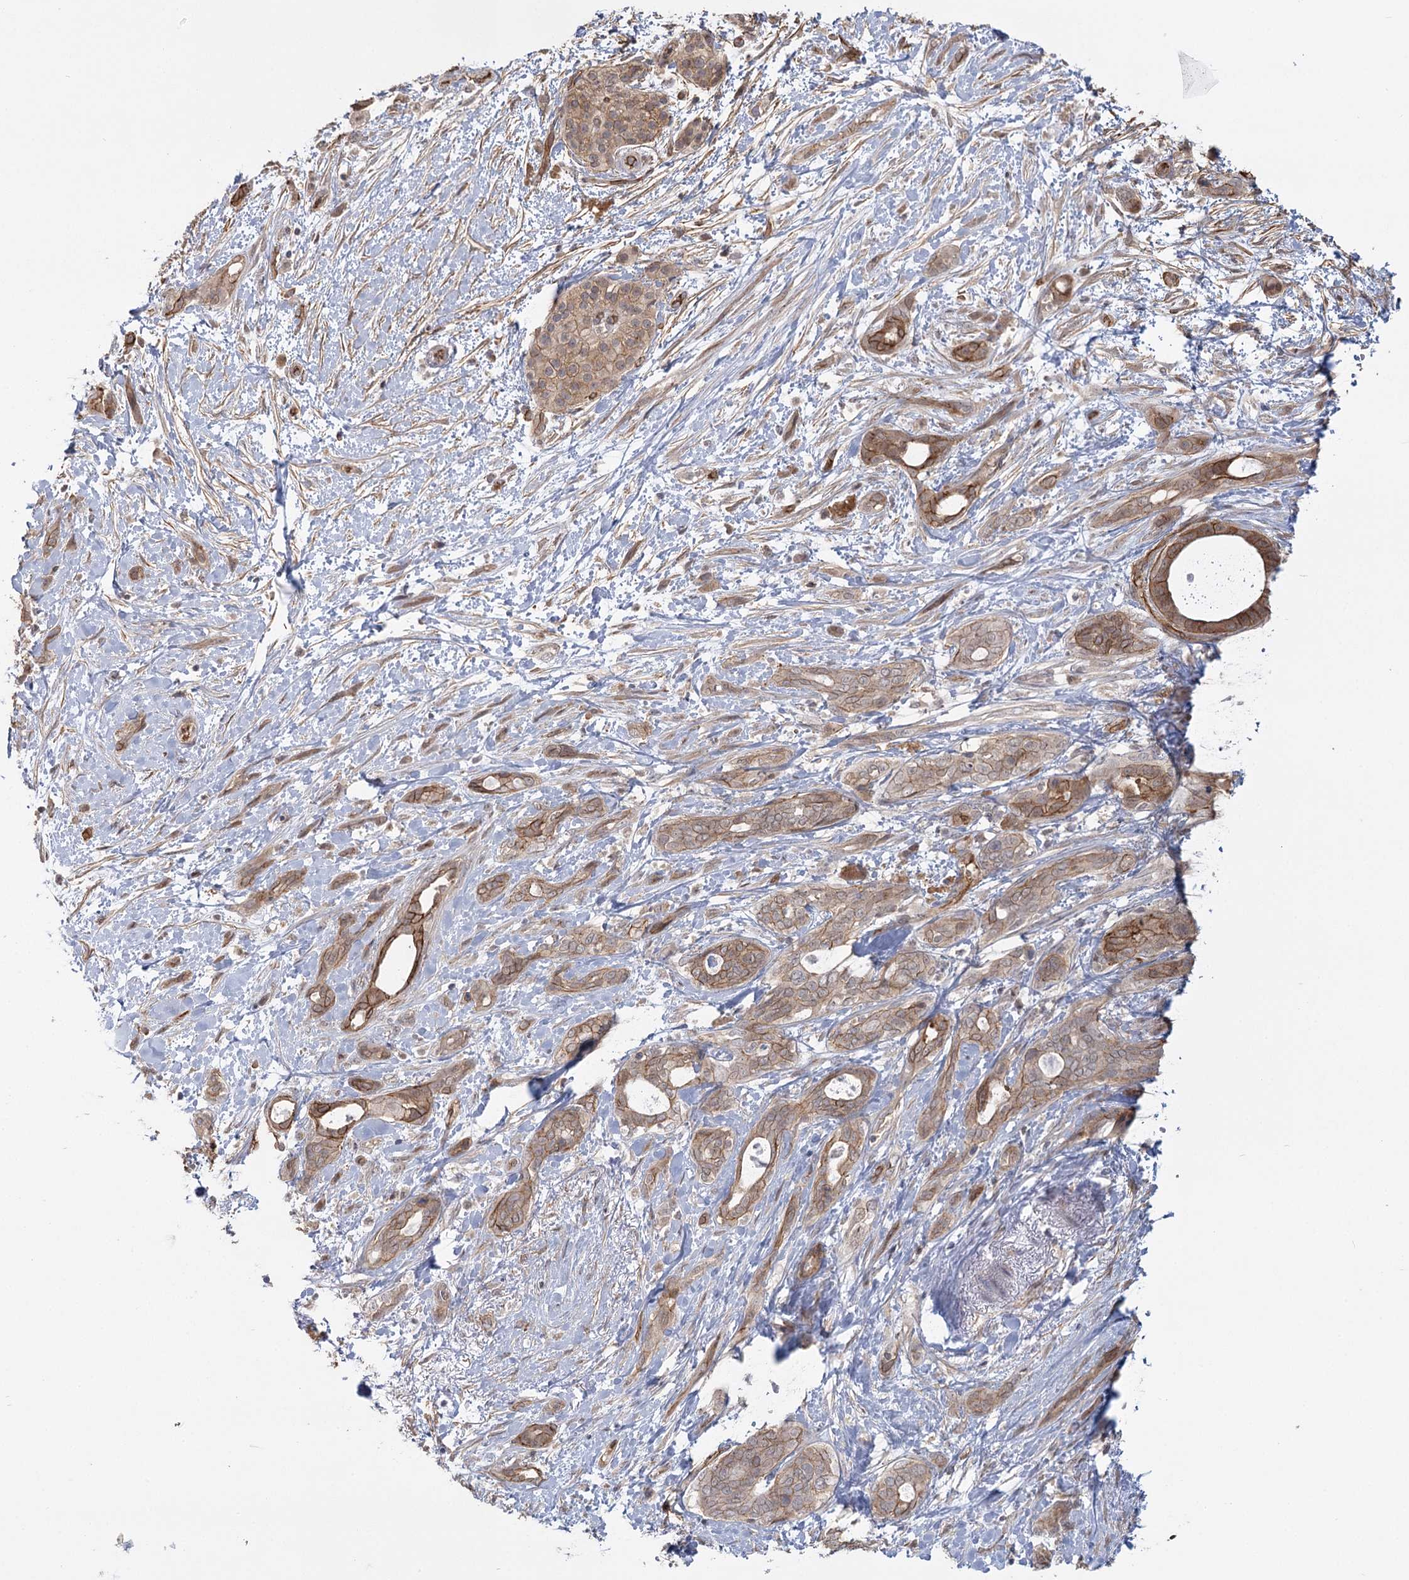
{"staining": {"intensity": "weak", "quantity": ">75%", "location": "cytoplasmic/membranous"}, "tissue": "pancreatic cancer", "cell_type": "Tumor cells", "image_type": "cancer", "snomed": [{"axis": "morphology", "description": "Normal tissue, NOS"}, {"axis": "morphology", "description": "Adenocarcinoma, NOS"}, {"axis": "topography", "description": "Pancreas"}, {"axis": "topography", "description": "Peripheral nerve tissue"}], "caption": "An IHC image of neoplastic tissue is shown. Protein staining in brown highlights weak cytoplasmic/membranous positivity in adenocarcinoma (pancreatic) within tumor cells.", "gene": "RPP14", "patient": {"sex": "female", "age": 63}}